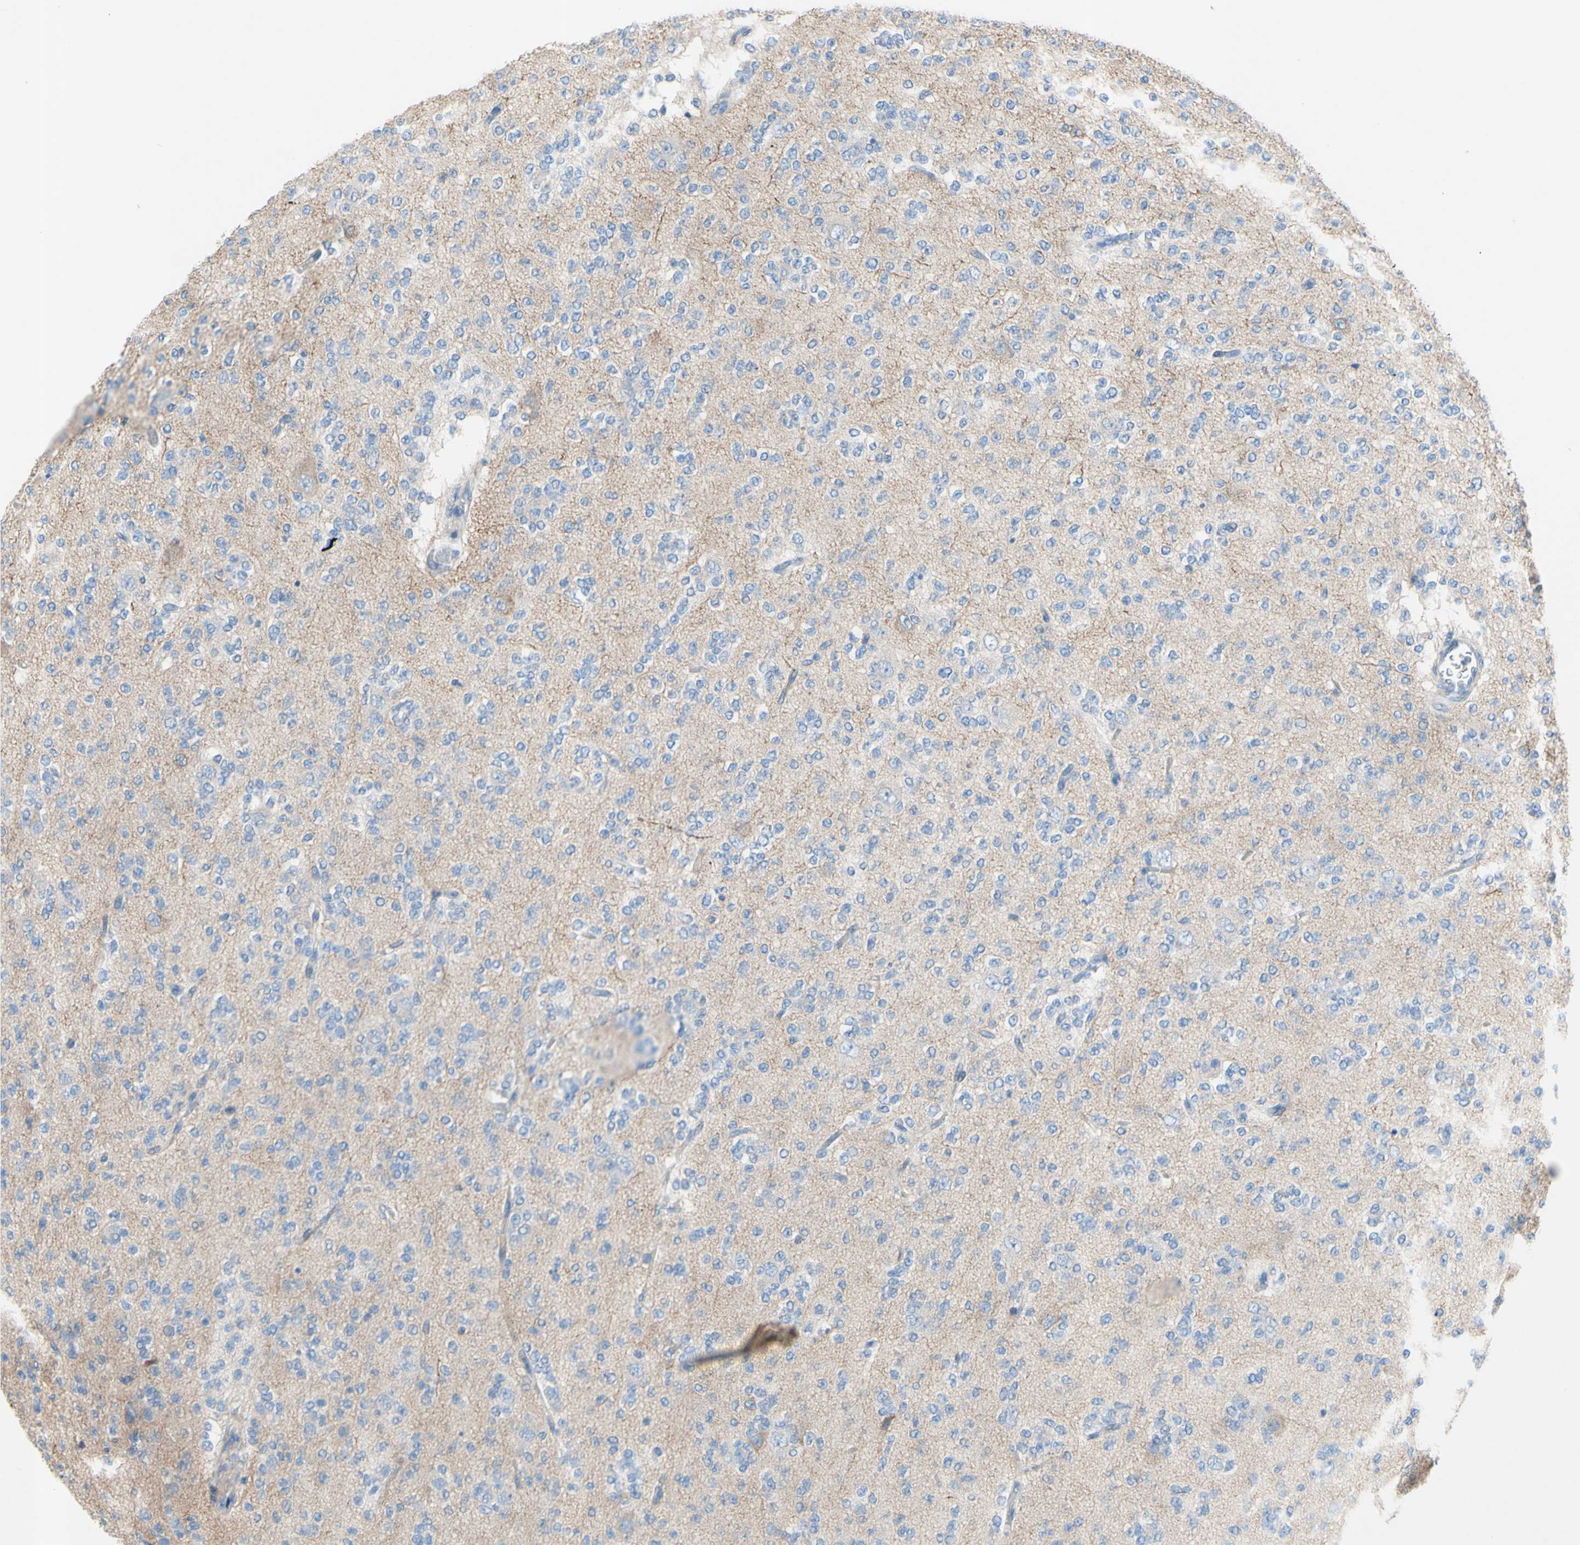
{"staining": {"intensity": "negative", "quantity": "none", "location": "none"}, "tissue": "glioma", "cell_type": "Tumor cells", "image_type": "cancer", "snomed": [{"axis": "morphology", "description": "Glioma, malignant, Low grade"}, {"axis": "topography", "description": "Brain"}], "caption": "Malignant glioma (low-grade) stained for a protein using immunohistochemistry (IHC) shows no expression tumor cells.", "gene": "TMIGD2", "patient": {"sex": "male", "age": 38}}